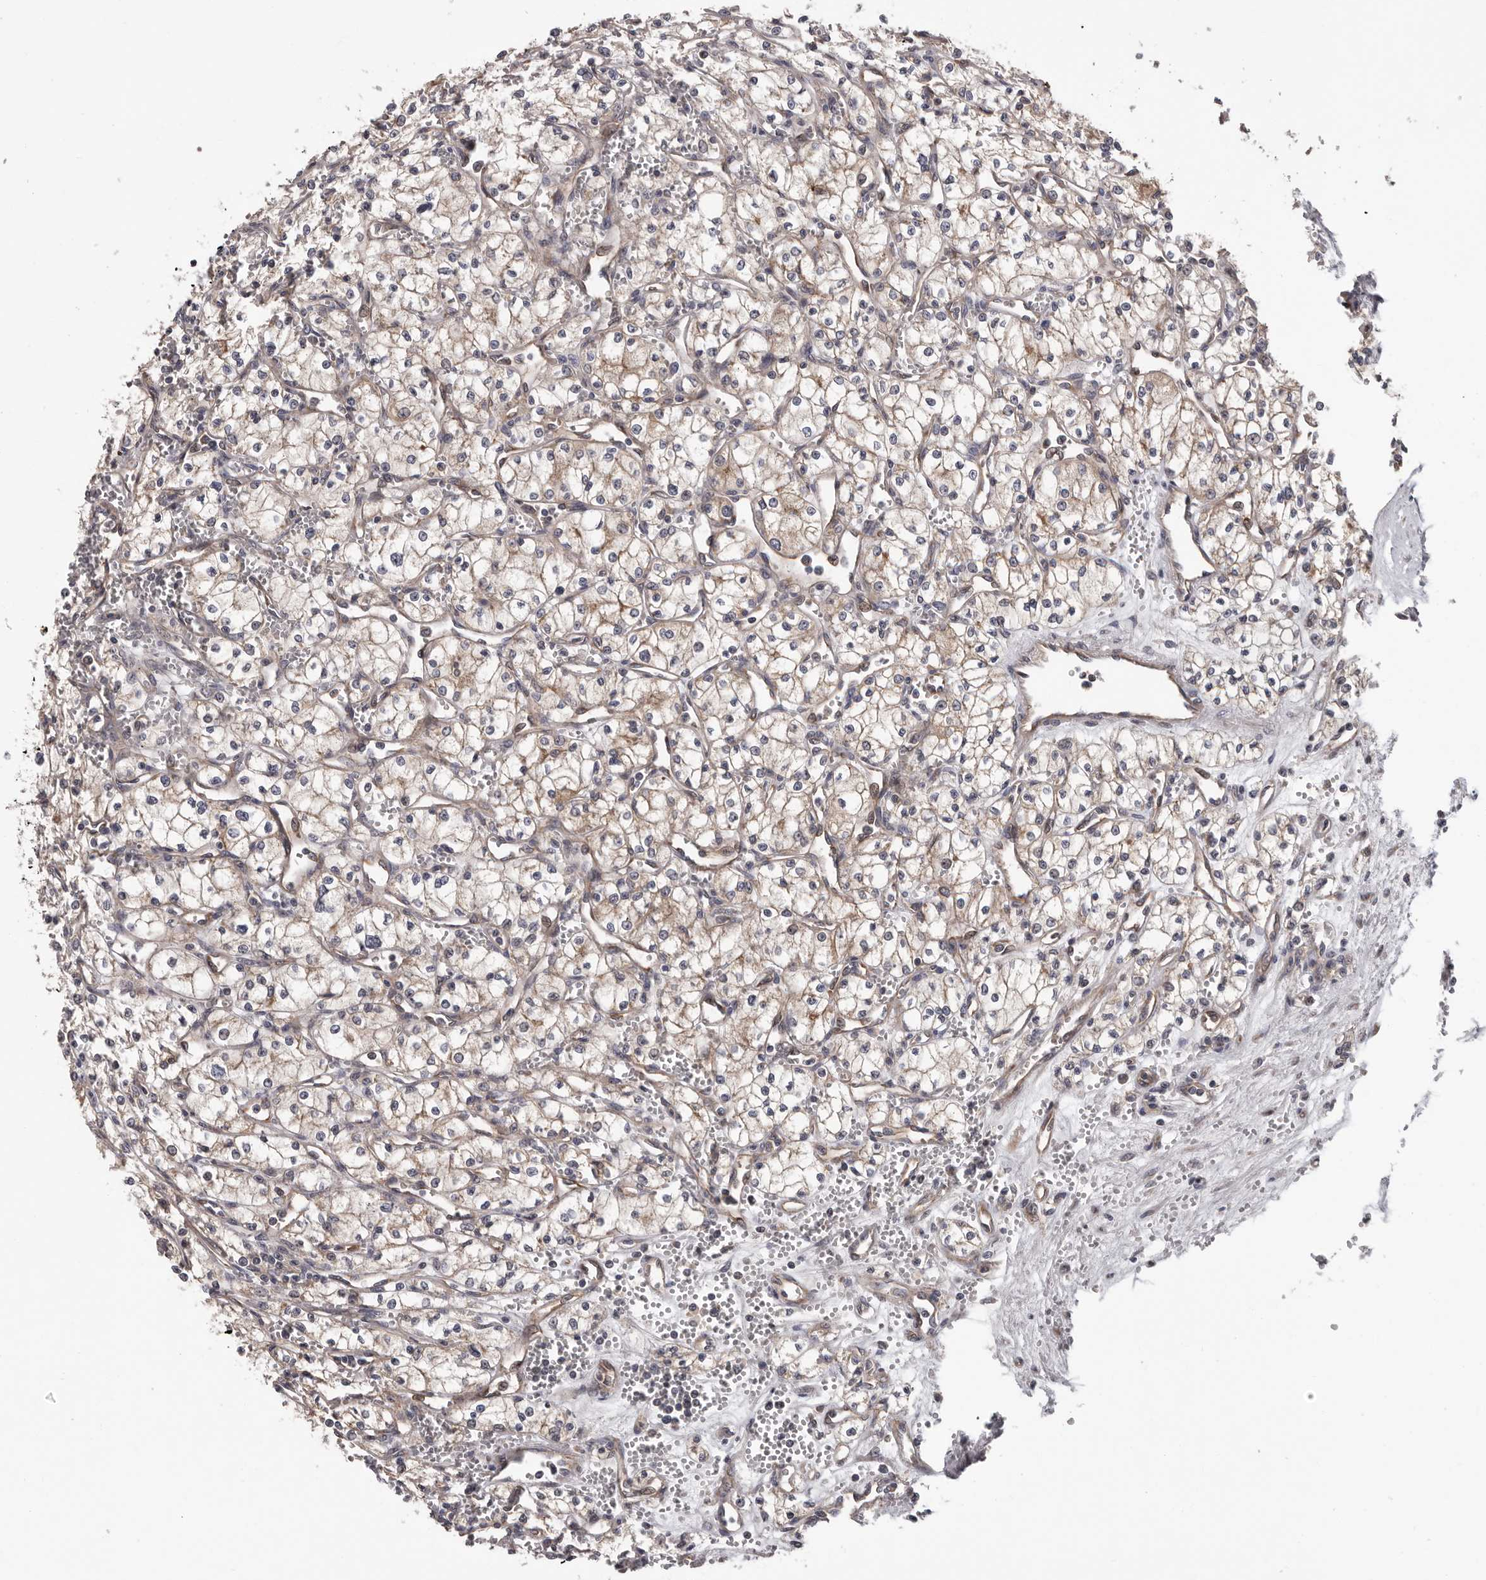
{"staining": {"intensity": "weak", "quantity": ">75%", "location": "cytoplasmic/membranous"}, "tissue": "renal cancer", "cell_type": "Tumor cells", "image_type": "cancer", "snomed": [{"axis": "morphology", "description": "Adenocarcinoma, NOS"}, {"axis": "topography", "description": "Kidney"}], "caption": "Immunohistochemistry (IHC) staining of renal adenocarcinoma, which demonstrates low levels of weak cytoplasmic/membranous expression in approximately >75% of tumor cells indicating weak cytoplasmic/membranous protein expression. The staining was performed using DAB (3,3'-diaminobenzidine) (brown) for protein detection and nuclei were counterstained in hematoxylin (blue).", "gene": "VPS37A", "patient": {"sex": "male", "age": 59}}